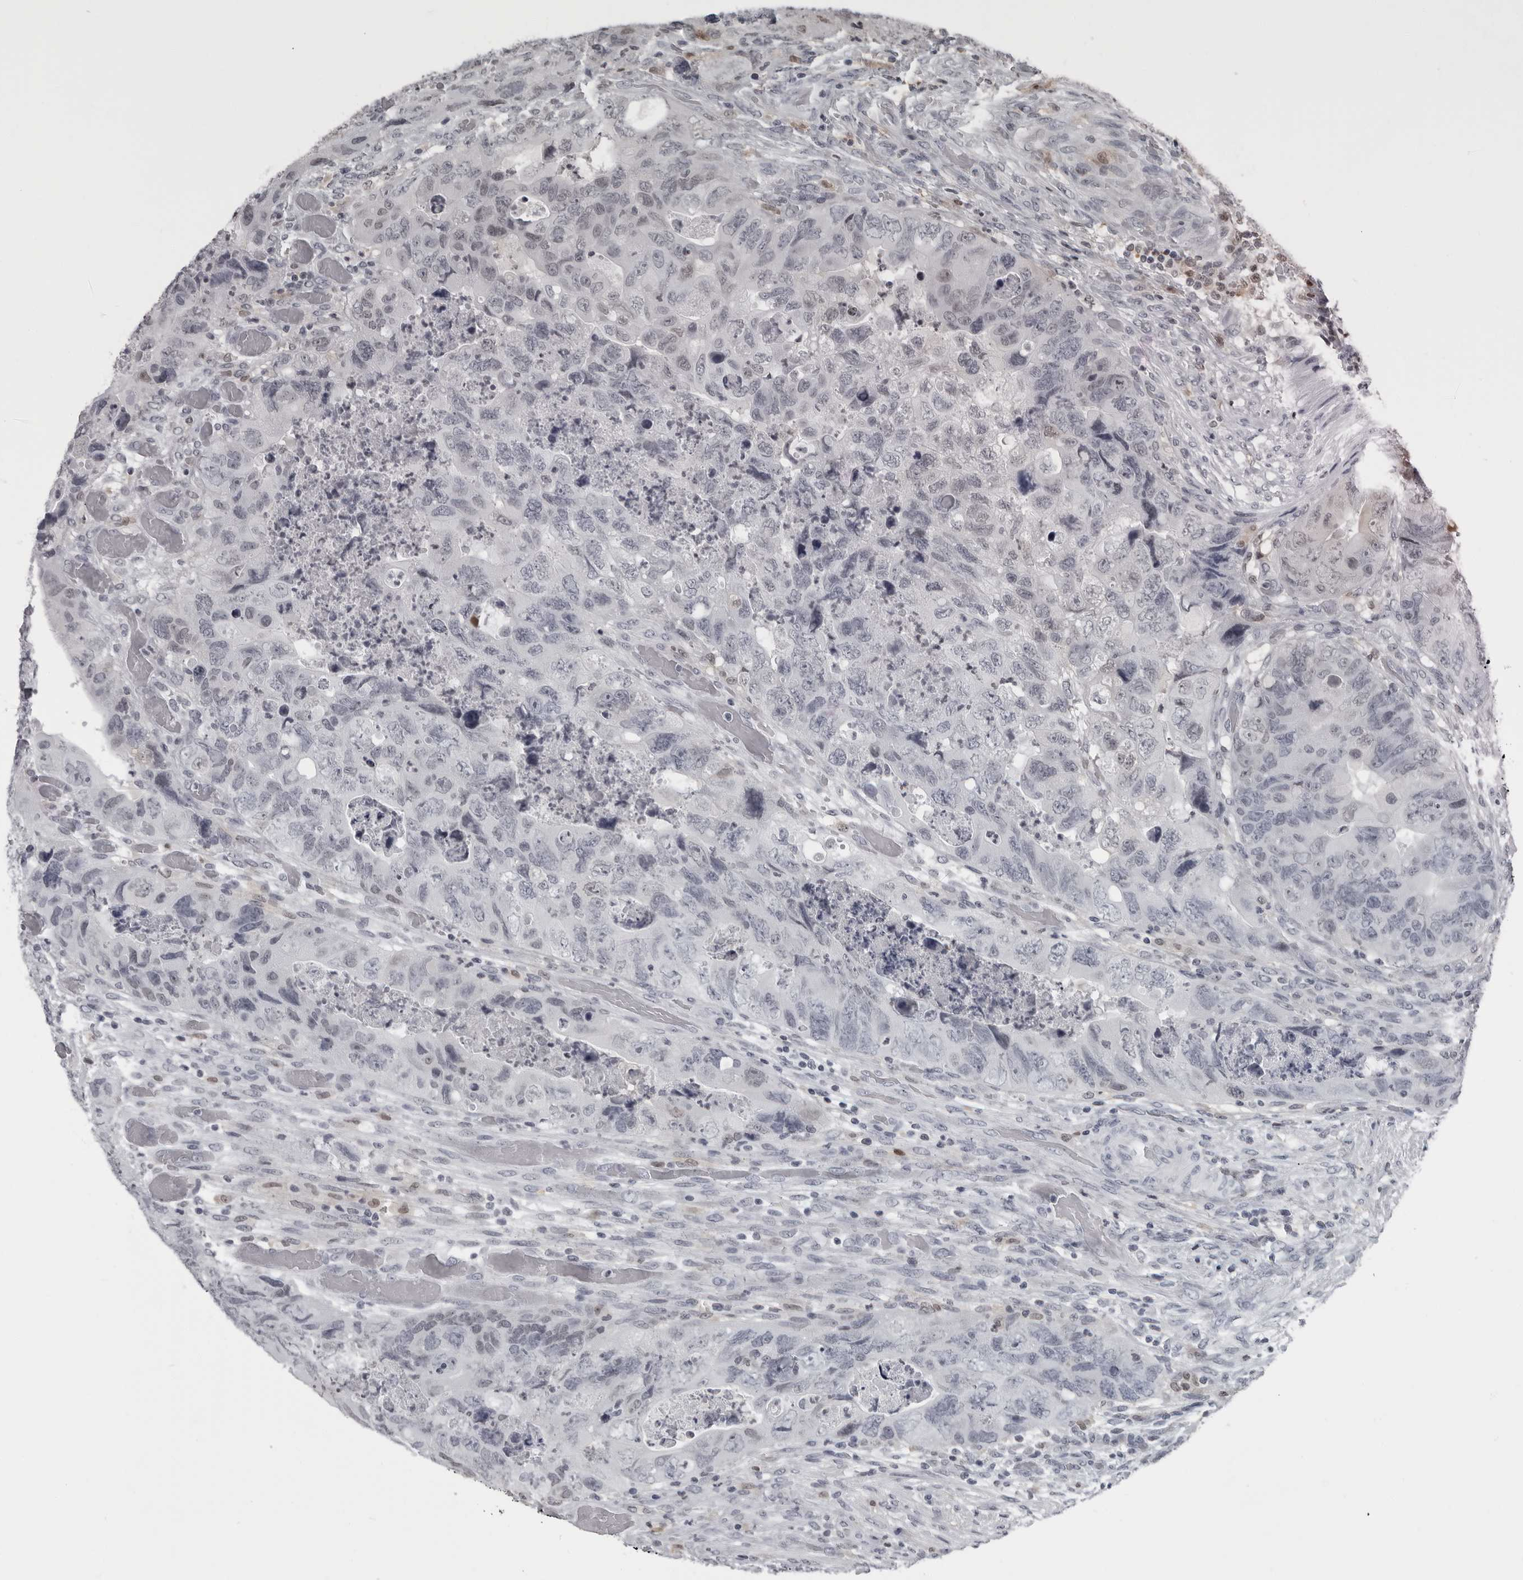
{"staining": {"intensity": "negative", "quantity": "none", "location": "none"}, "tissue": "colorectal cancer", "cell_type": "Tumor cells", "image_type": "cancer", "snomed": [{"axis": "morphology", "description": "Adenocarcinoma, NOS"}, {"axis": "topography", "description": "Rectum"}], "caption": "A histopathology image of adenocarcinoma (colorectal) stained for a protein exhibits no brown staining in tumor cells.", "gene": "LZIC", "patient": {"sex": "male", "age": 63}}